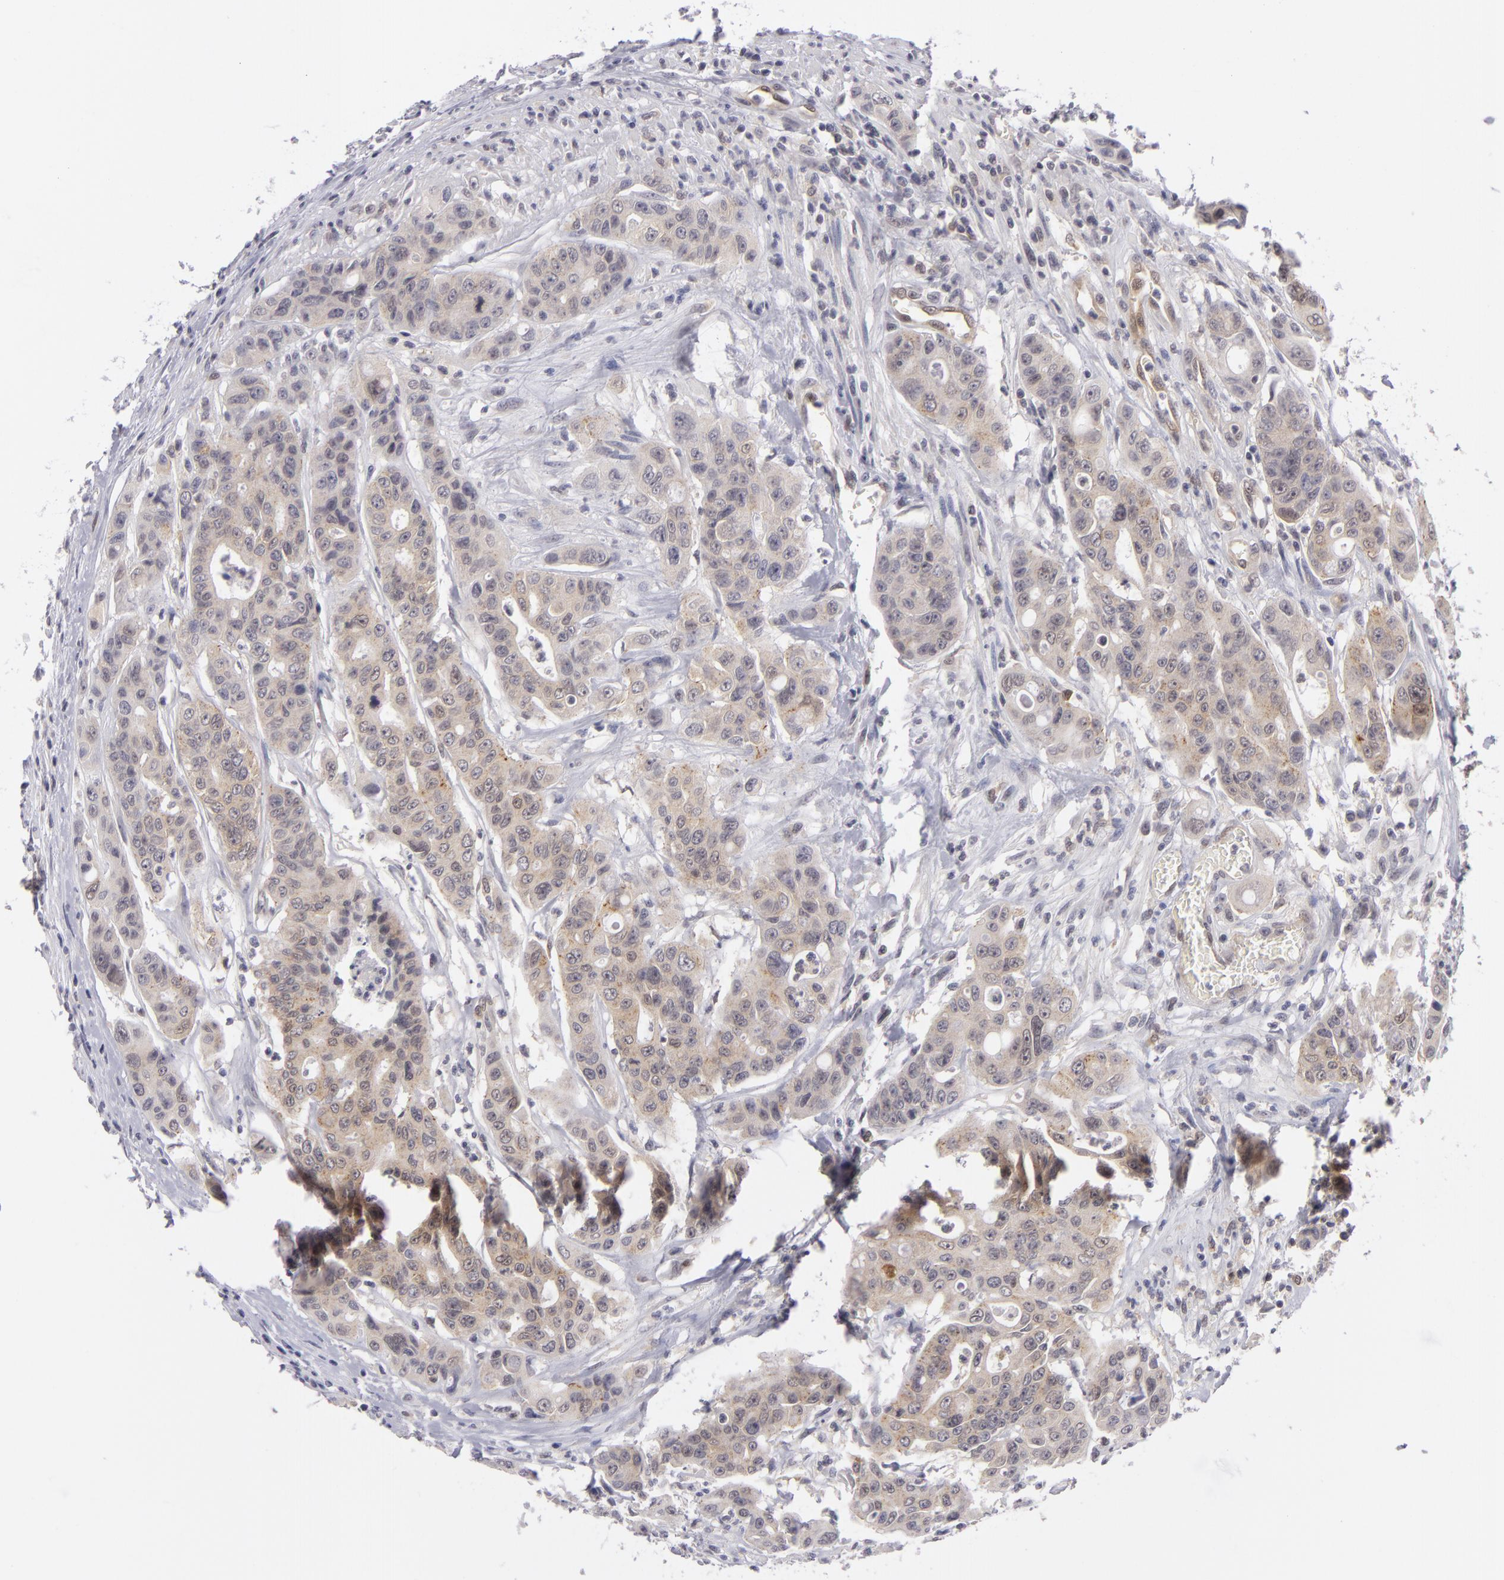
{"staining": {"intensity": "weak", "quantity": "25%-75%", "location": "cytoplasmic/membranous"}, "tissue": "colorectal cancer", "cell_type": "Tumor cells", "image_type": "cancer", "snomed": [{"axis": "morphology", "description": "Adenocarcinoma, NOS"}, {"axis": "topography", "description": "Colon"}], "caption": "Brown immunohistochemical staining in colorectal cancer demonstrates weak cytoplasmic/membranous expression in approximately 25%-75% of tumor cells.", "gene": "BCL10", "patient": {"sex": "female", "age": 70}}